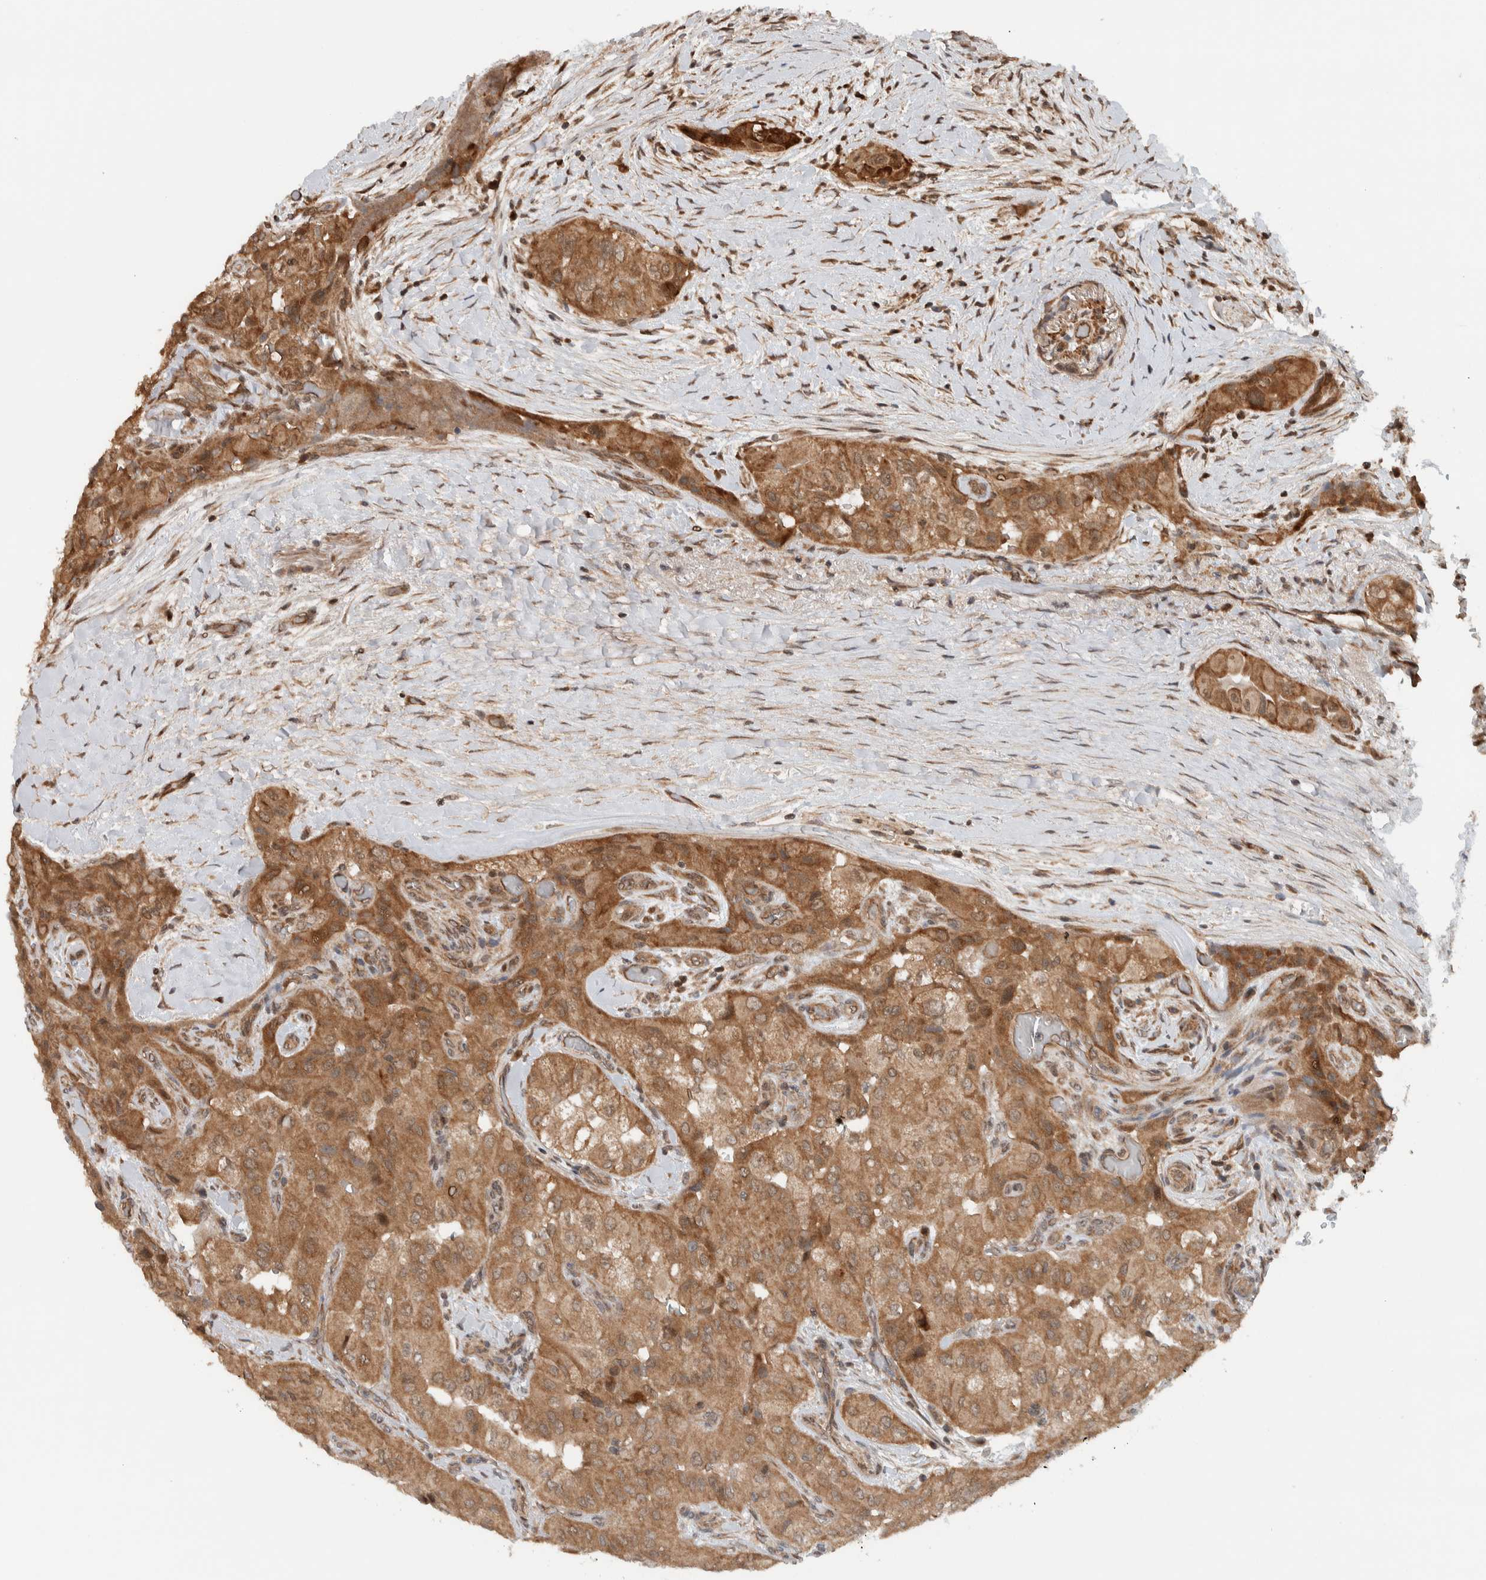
{"staining": {"intensity": "moderate", "quantity": ">75%", "location": "cytoplasmic/membranous"}, "tissue": "thyroid cancer", "cell_type": "Tumor cells", "image_type": "cancer", "snomed": [{"axis": "morphology", "description": "Papillary adenocarcinoma, NOS"}, {"axis": "topography", "description": "Thyroid gland"}], "caption": "Thyroid cancer (papillary adenocarcinoma) stained with a brown dye displays moderate cytoplasmic/membranous positive expression in approximately >75% of tumor cells.", "gene": "KLHL6", "patient": {"sex": "female", "age": 59}}